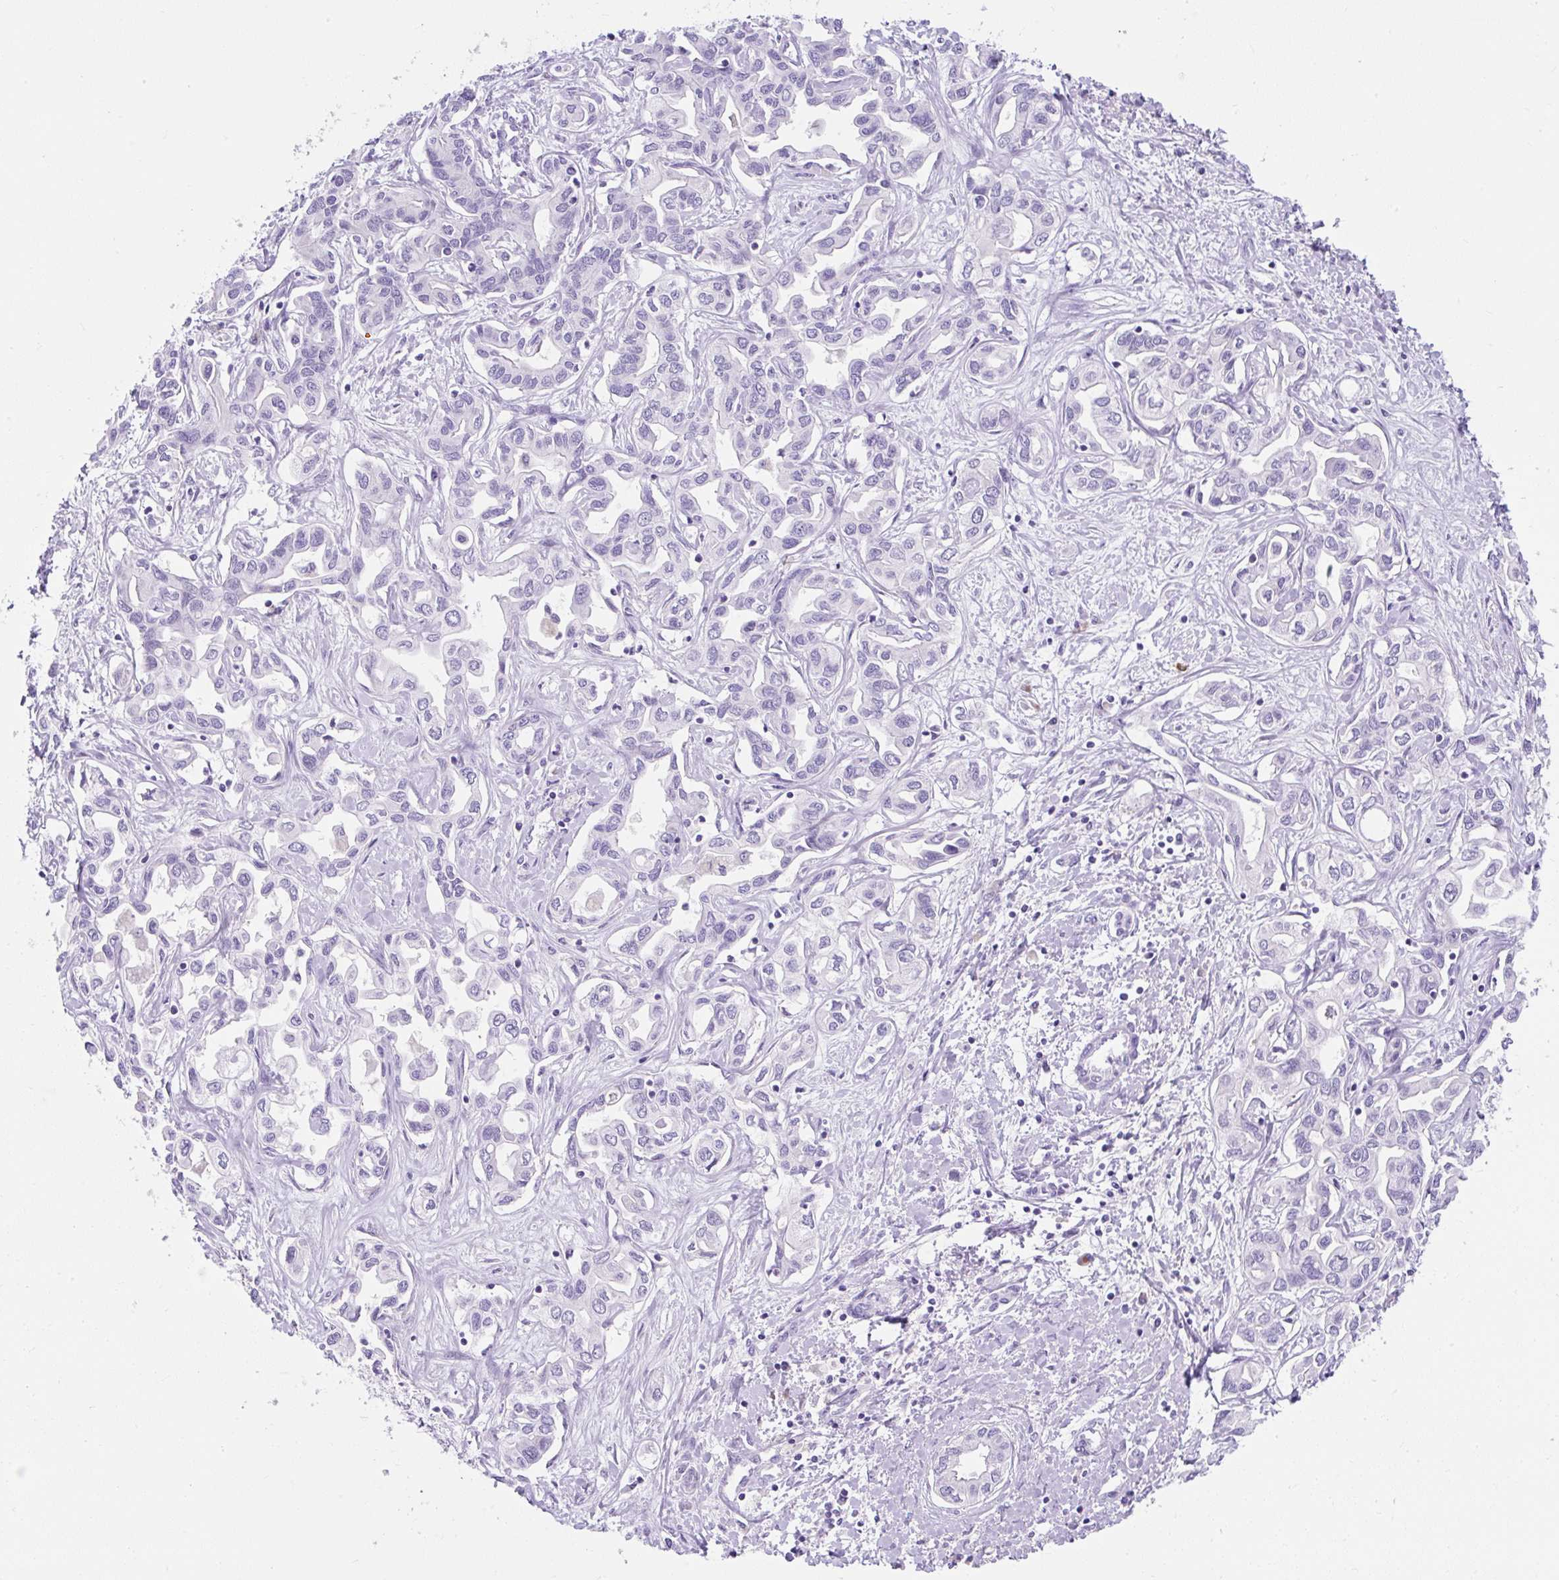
{"staining": {"intensity": "negative", "quantity": "none", "location": "none"}, "tissue": "liver cancer", "cell_type": "Tumor cells", "image_type": "cancer", "snomed": [{"axis": "morphology", "description": "Cholangiocarcinoma"}, {"axis": "topography", "description": "Liver"}], "caption": "IHC photomicrograph of neoplastic tissue: cholangiocarcinoma (liver) stained with DAB displays no significant protein expression in tumor cells.", "gene": "GOLGA8A", "patient": {"sex": "female", "age": 64}}